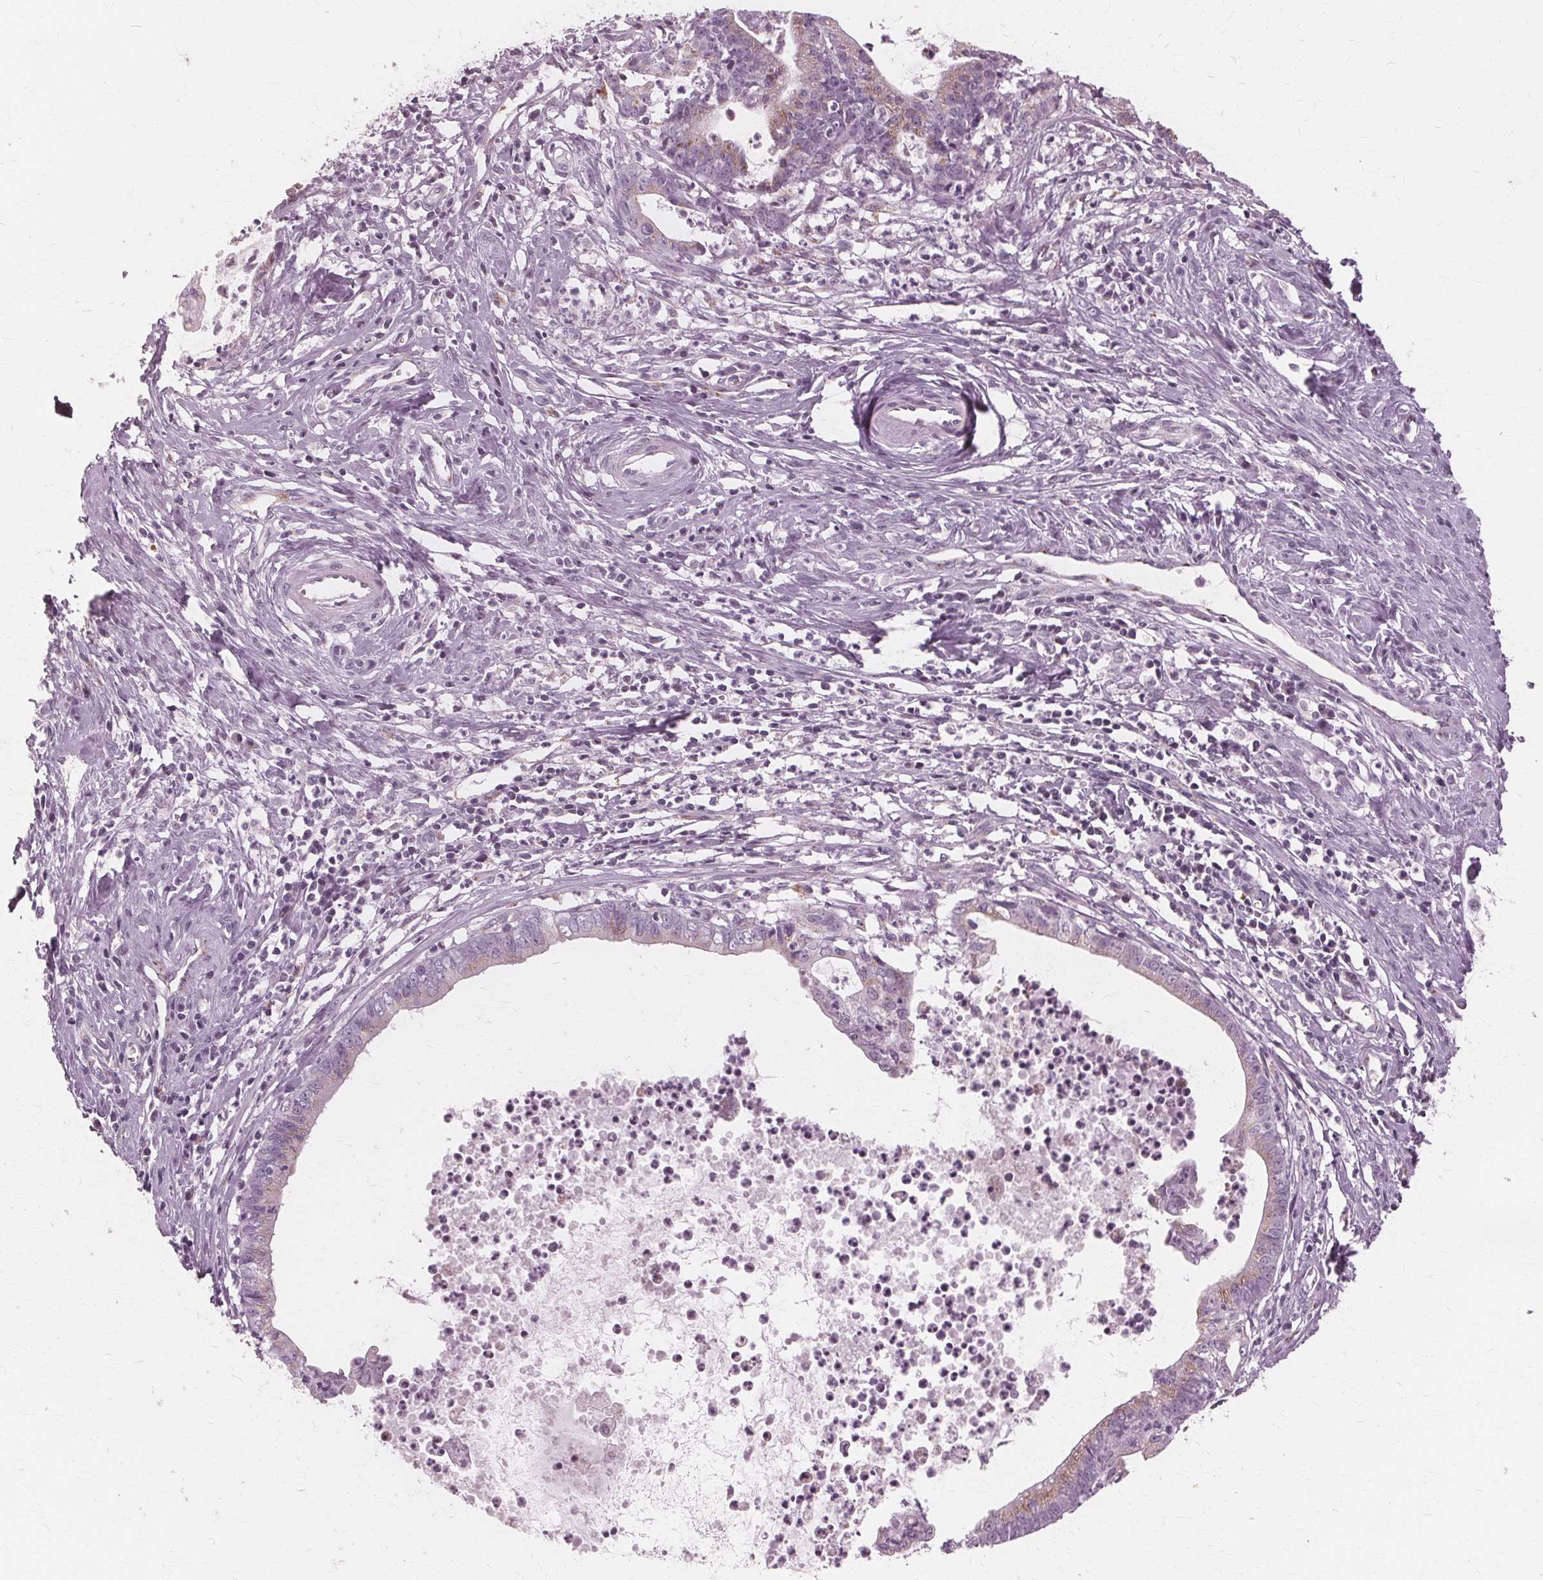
{"staining": {"intensity": "weak", "quantity": "25%-75%", "location": "cytoplasmic/membranous"}, "tissue": "cervical cancer", "cell_type": "Tumor cells", "image_type": "cancer", "snomed": [{"axis": "morphology", "description": "Normal tissue, NOS"}, {"axis": "morphology", "description": "Adenocarcinoma, NOS"}, {"axis": "topography", "description": "Cervix"}], "caption": "A brown stain highlights weak cytoplasmic/membranous positivity of a protein in human cervical cancer tumor cells.", "gene": "DNASE2", "patient": {"sex": "female", "age": 38}}